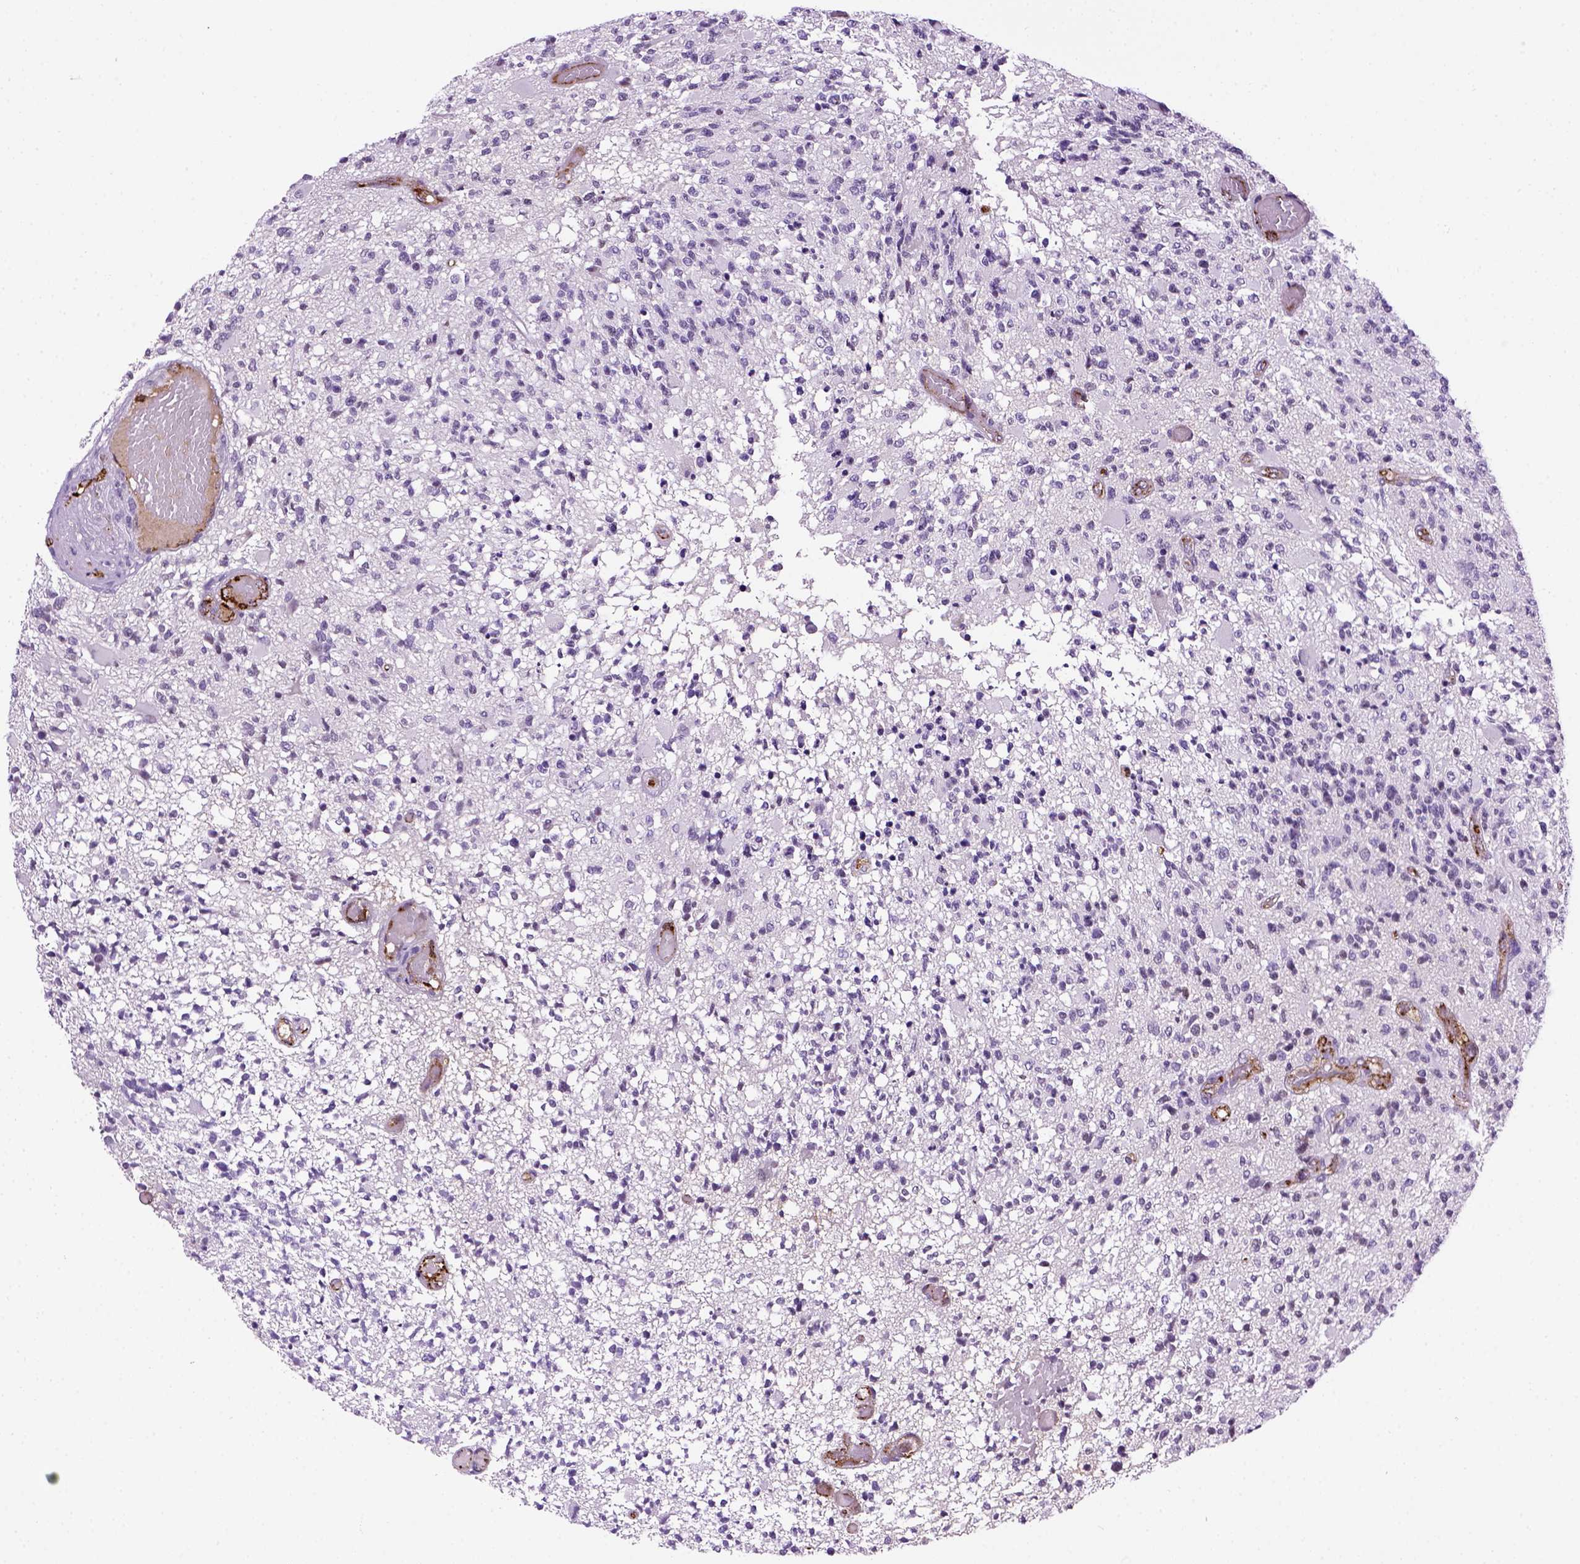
{"staining": {"intensity": "negative", "quantity": "none", "location": "none"}, "tissue": "glioma", "cell_type": "Tumor cells", "image_type": "cancer", "snomed": [{"axis": "morphology", "description": "Glioma, malignant, High grade"}, {"axis": "topography", "description": "Brain"}], "caption": "Immunohistochemistry (IHC) of malignant glioma (high-grade) demonstrates no positivity in tumor cells.", "gene": "VWF", "patient": {"sex": "female", "age": 63}}